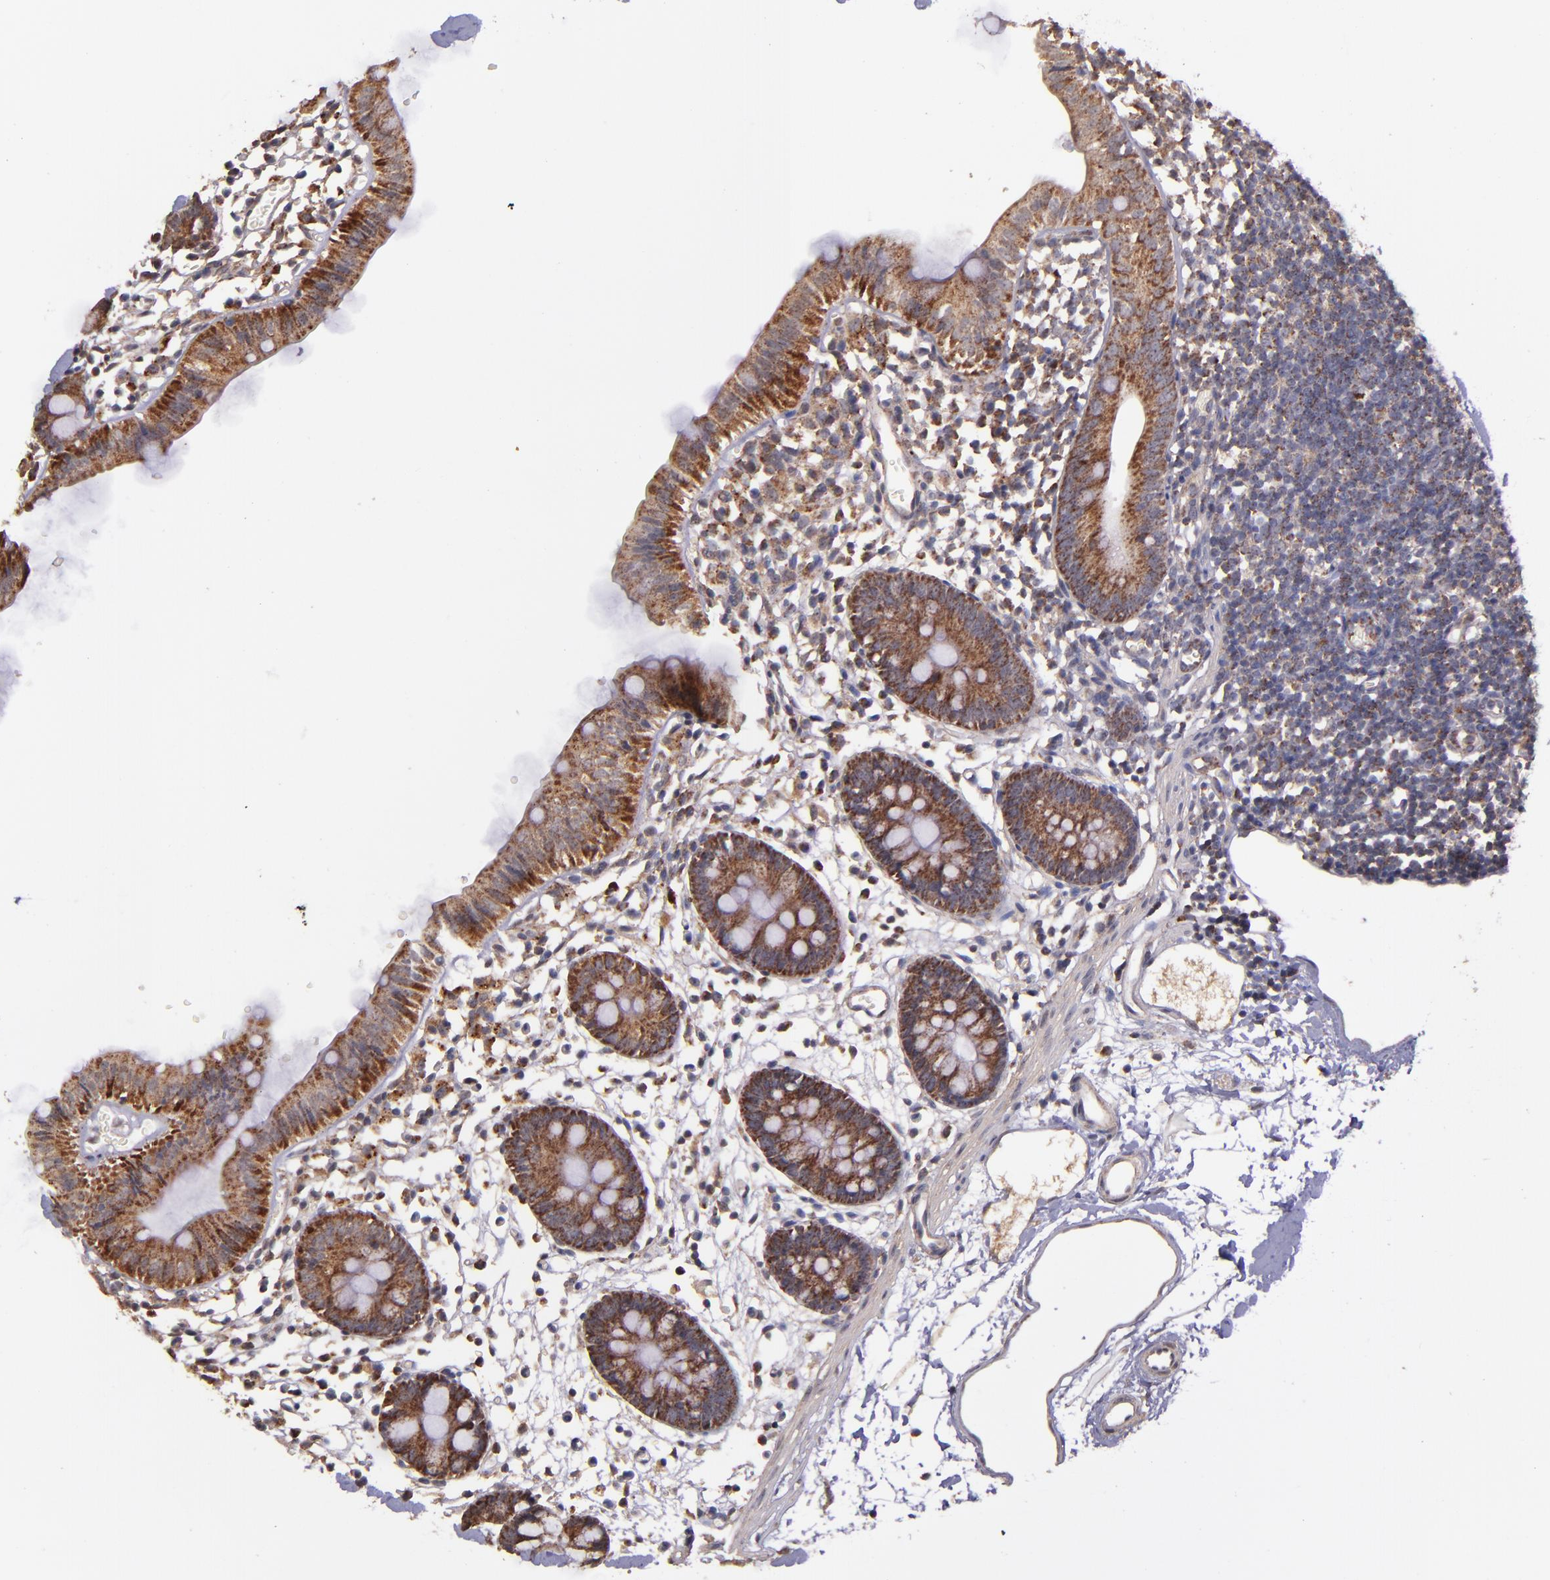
{"staining": {"intensity": "negative", "quantity": "none", "location": "none"}, "tissue": "colon", "cell_type": "Endothelial cells", "image_type": "normal", "snomed": [{"axis": "morphology", "description": "Normal tissue, NOS"}, {"axis": "topography", "description": "Colon"}], "caption": "This is an immunohistochemistry (IHC) photomicrograph of unremarkable human colon. There is no staining in endothelial cells.", "gene": "SHC1", "patient": {"sex": "male", "age": 14}}